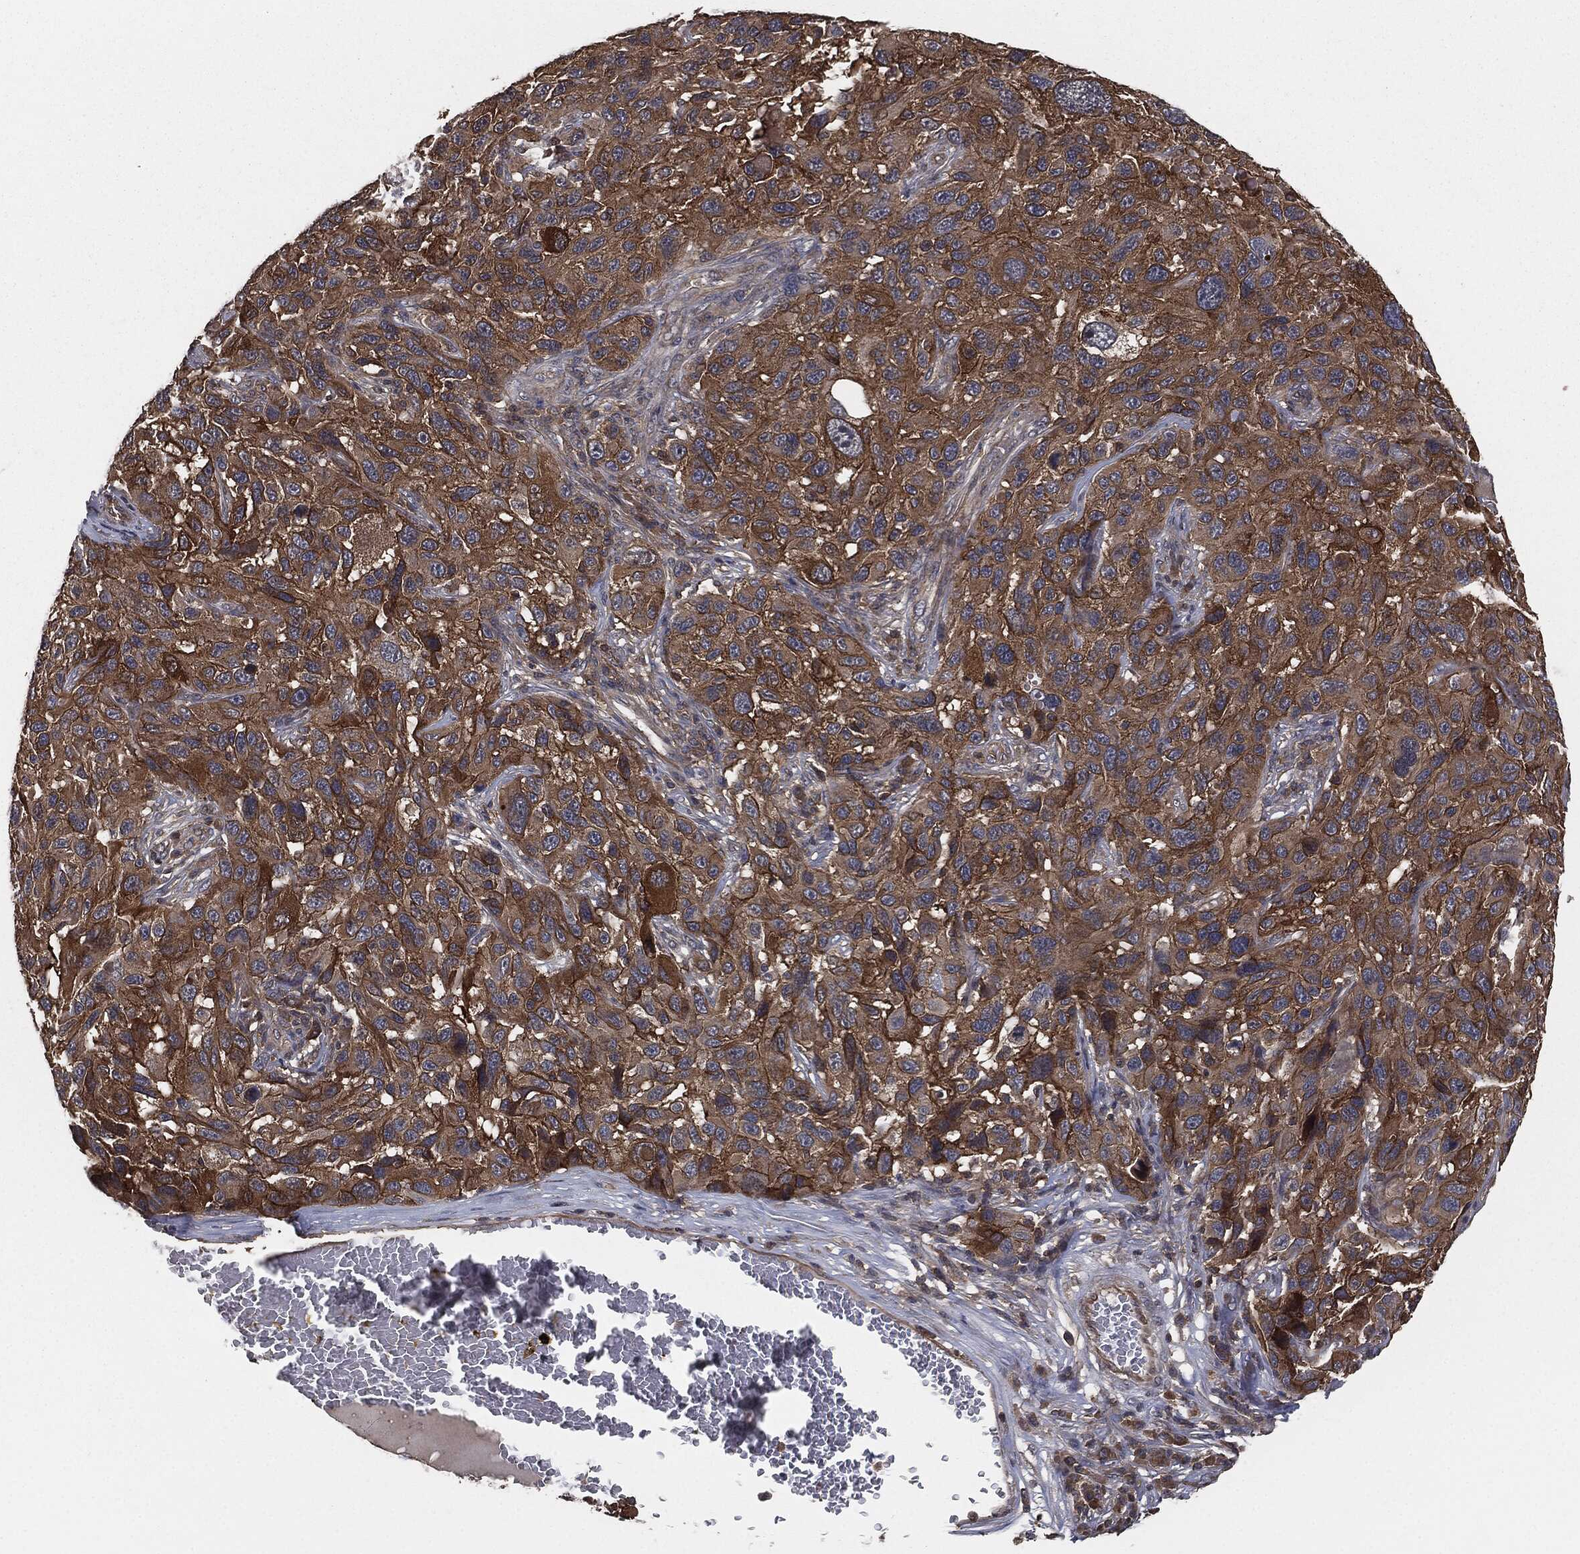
{"staining": {"intensity": "strong", "quantity": ">75%", "location": "cytoplasmic/membranous"}, "tissue": "melanoma", "cell_type": "Tumor cells", "image_type": "cancer", "snomed": [{"axis": "morphology", "description": "Malignant melanoma, NOS"}, {"axis": "topography", "description": "Skin"}], "caption": "Tumor cells demonstrate high levels of strong cytoplasmic/membranous positivity in approximately >75% of cells in melanoma. (DAB (3,3'-diaminobenzidine) IHC with brightfield microscopy, high magnification).", "gene": "ERBIN", "patient": {"sex": "male", "age": 53}}